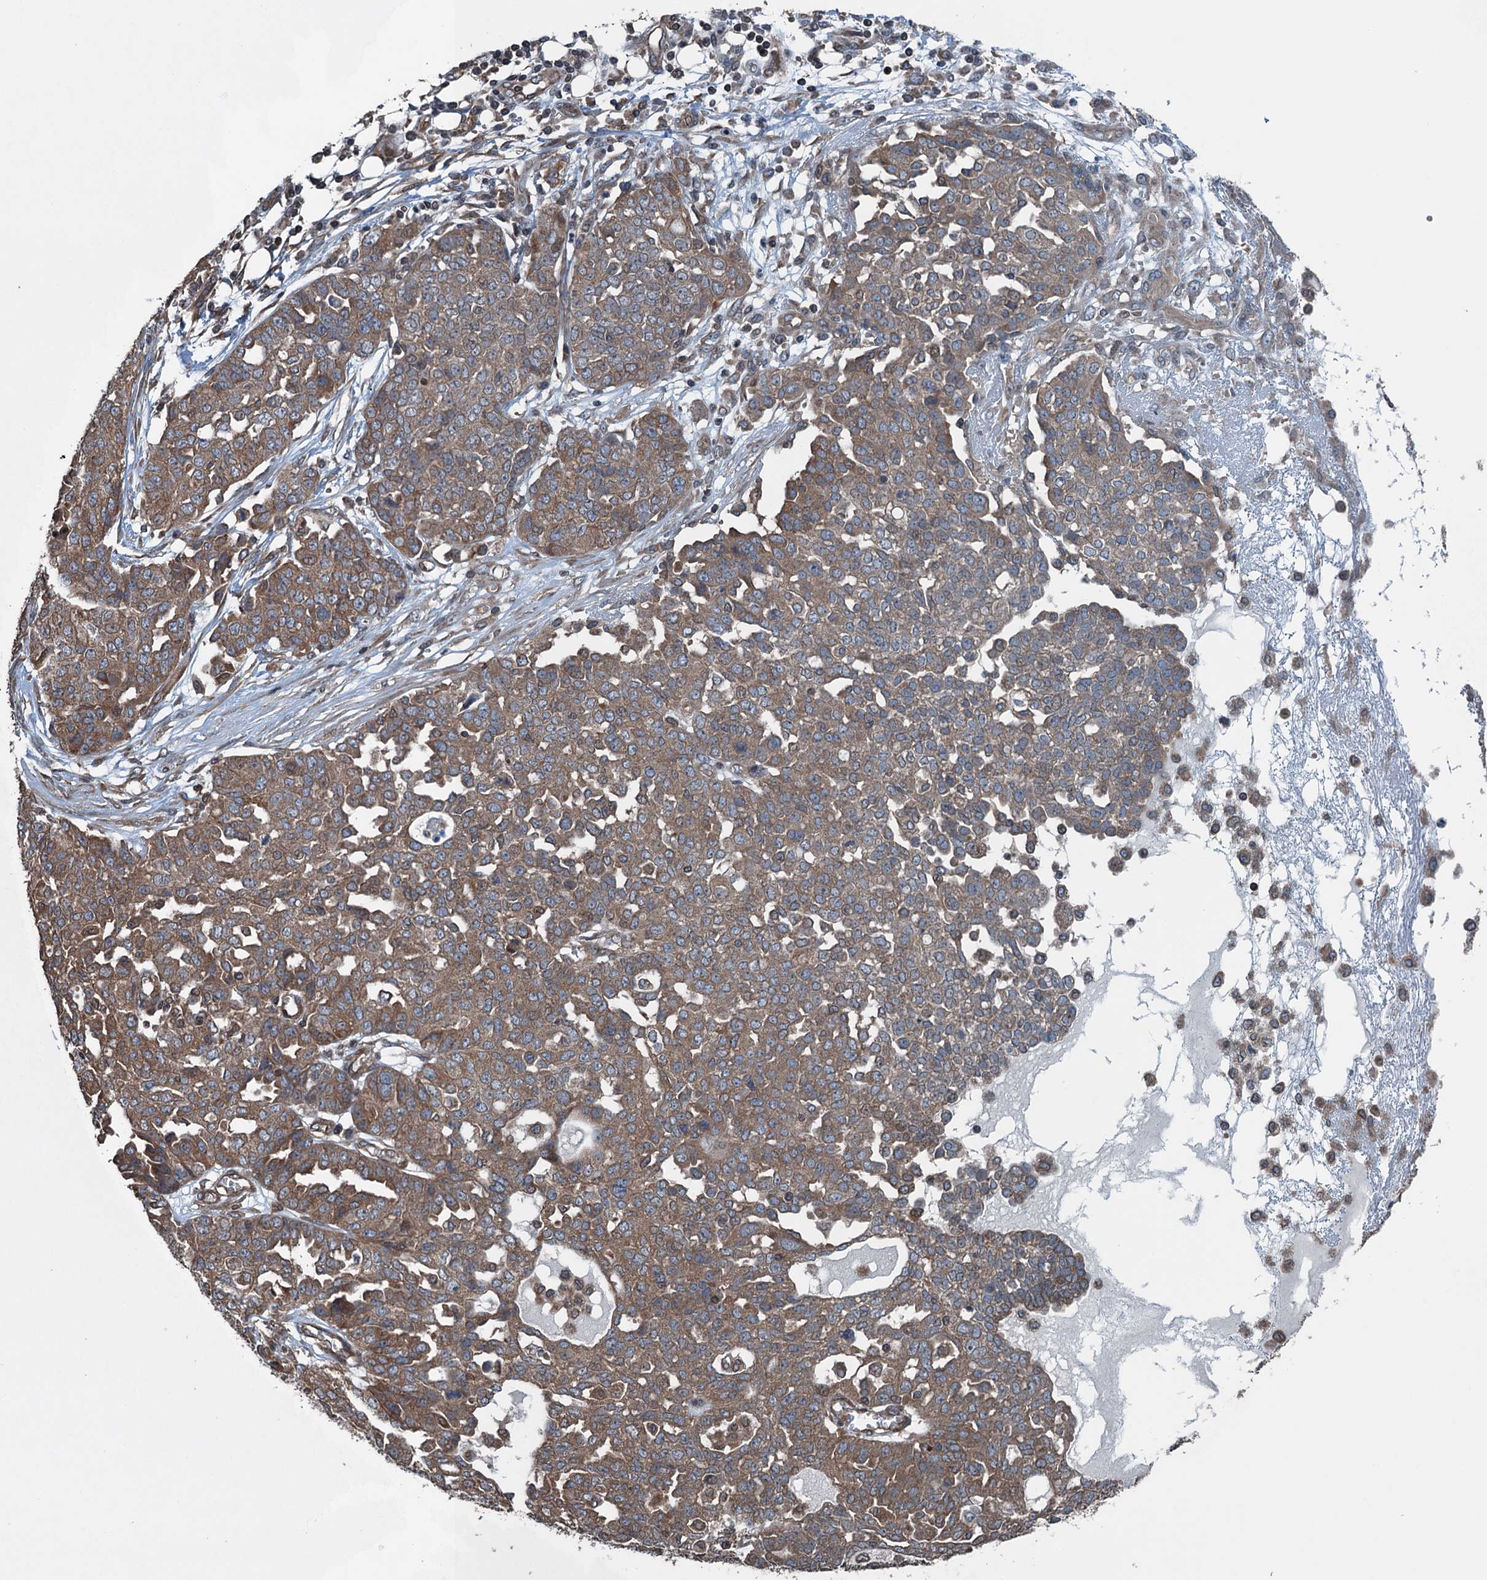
{"staining": {"intensity": "moderate", "quantity": ">75%", "location": "cytoplasmic/membranous"}, "tissue": "ovarian cancer", "cell_type": "Tumor cells", "image_type": "cancer", "snomed": [{"axis": "morphology", "description": "Cystadenocarcinoma, serous, NOS"}, {"axis": "topography", "description": "Soft tissue"}, {"axis": "topography", "description": "Ovary"}], "caption": "Serous cystadenocarcinoma (ovarian) stained with DAB immunohistochemistry displays medium levels of moderate cytoplasmic/membranous expression in about >75% of tumor cells.", "gene": "TRAPPC8", "patient": {"sex": "female", "age": 57}}